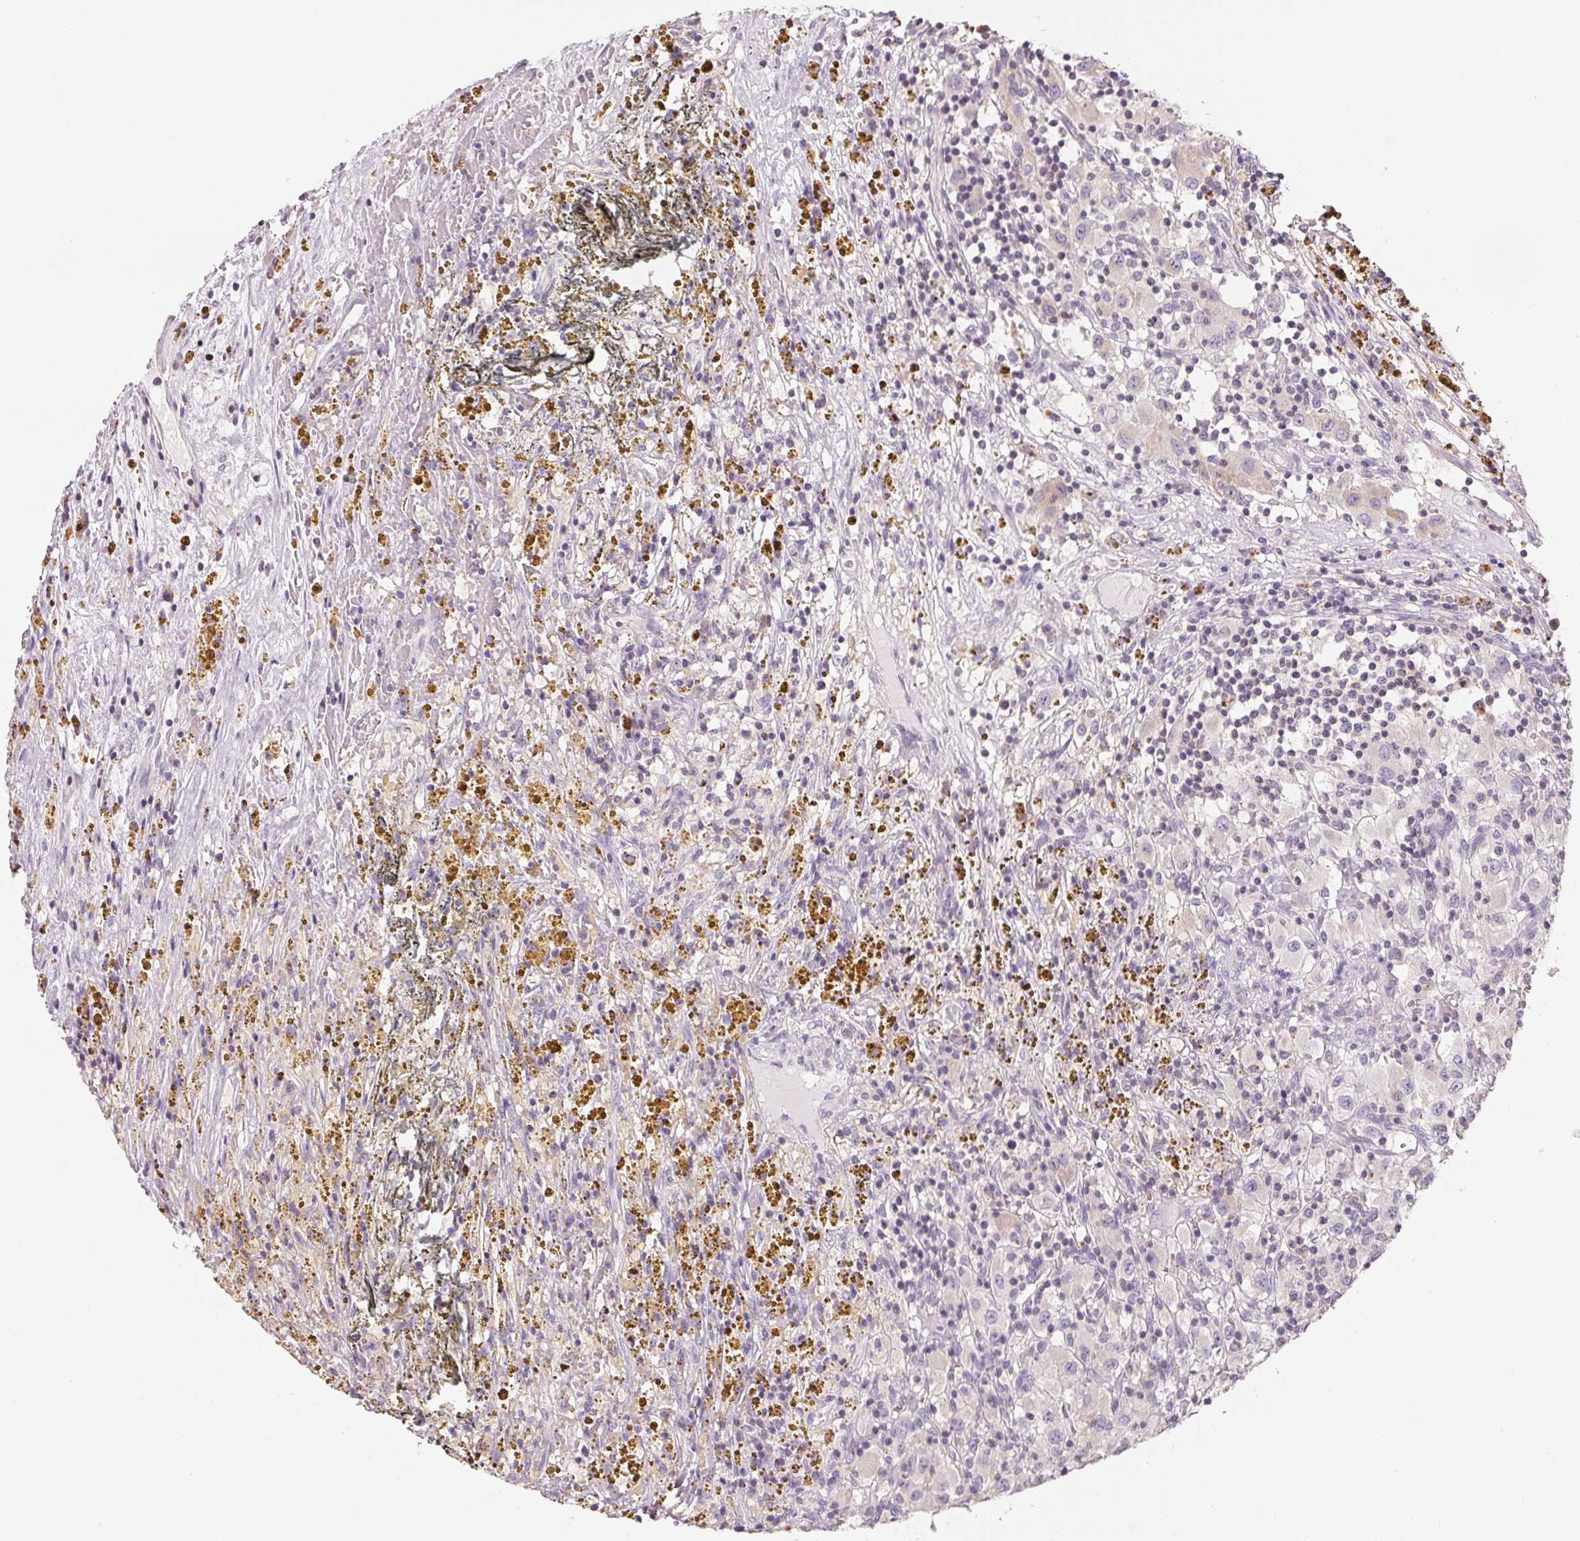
{"staining": {"intensity": "negative", "quantity": "none", "location": "none"}, "tissue": "renal cancer", "cell_type": "Tumor cells", "image_type": "cancer", "snomed": [{"axis": "morphology", "description": "Adenocarcinoma, NOS"}, {"axis": "topography", "description": "Kidney"}], "caption": "IHC histopathology image of adenocarcinoma (renal) stained for a protein (brown), which displays no positivity in tumor cells.", "gene": "VTCN1", "patient": {"sex": "female", "age": 67}}